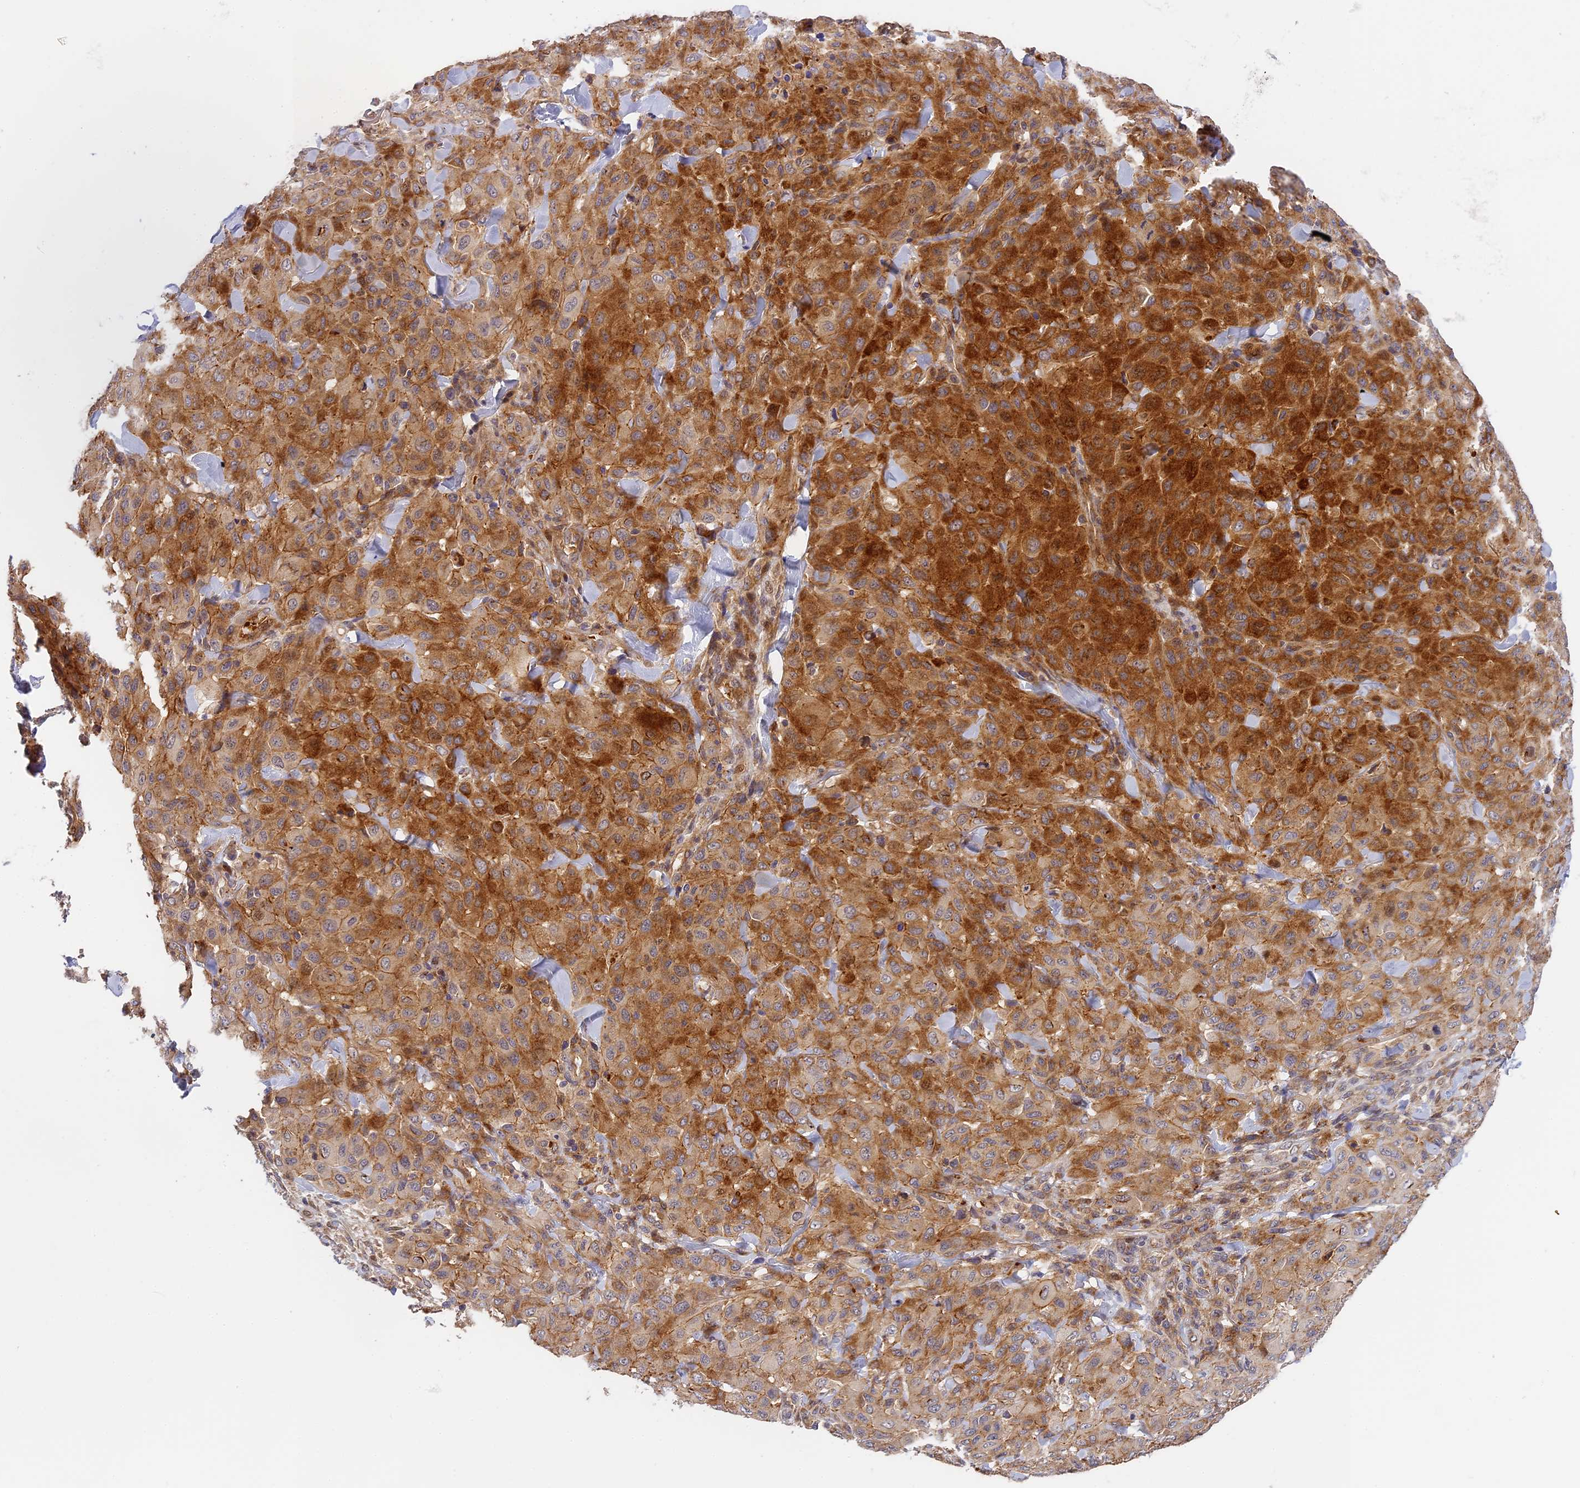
{"staining": {"intensity": "moderate", "quantity": ">75%", "location": "cytoplasmic/membranous"}, "tissue": "melanoma", "cell_type": "Tumor cells", "image_type": "cancer", "snomed": [{"axis": "morphology", "description": "Malignant melanoma, Metastatic site"}, {"axis": "topography", "description": "Skin"}], "caption": "A micrograph showing moderate cytoplasmic/membranous positivity in approximately >75% of tumor cells in melanoma, as visualized by brown immunohistochemical staining.", "gene": "MISP3", "patient": {"sex": "female", "age": 81}}